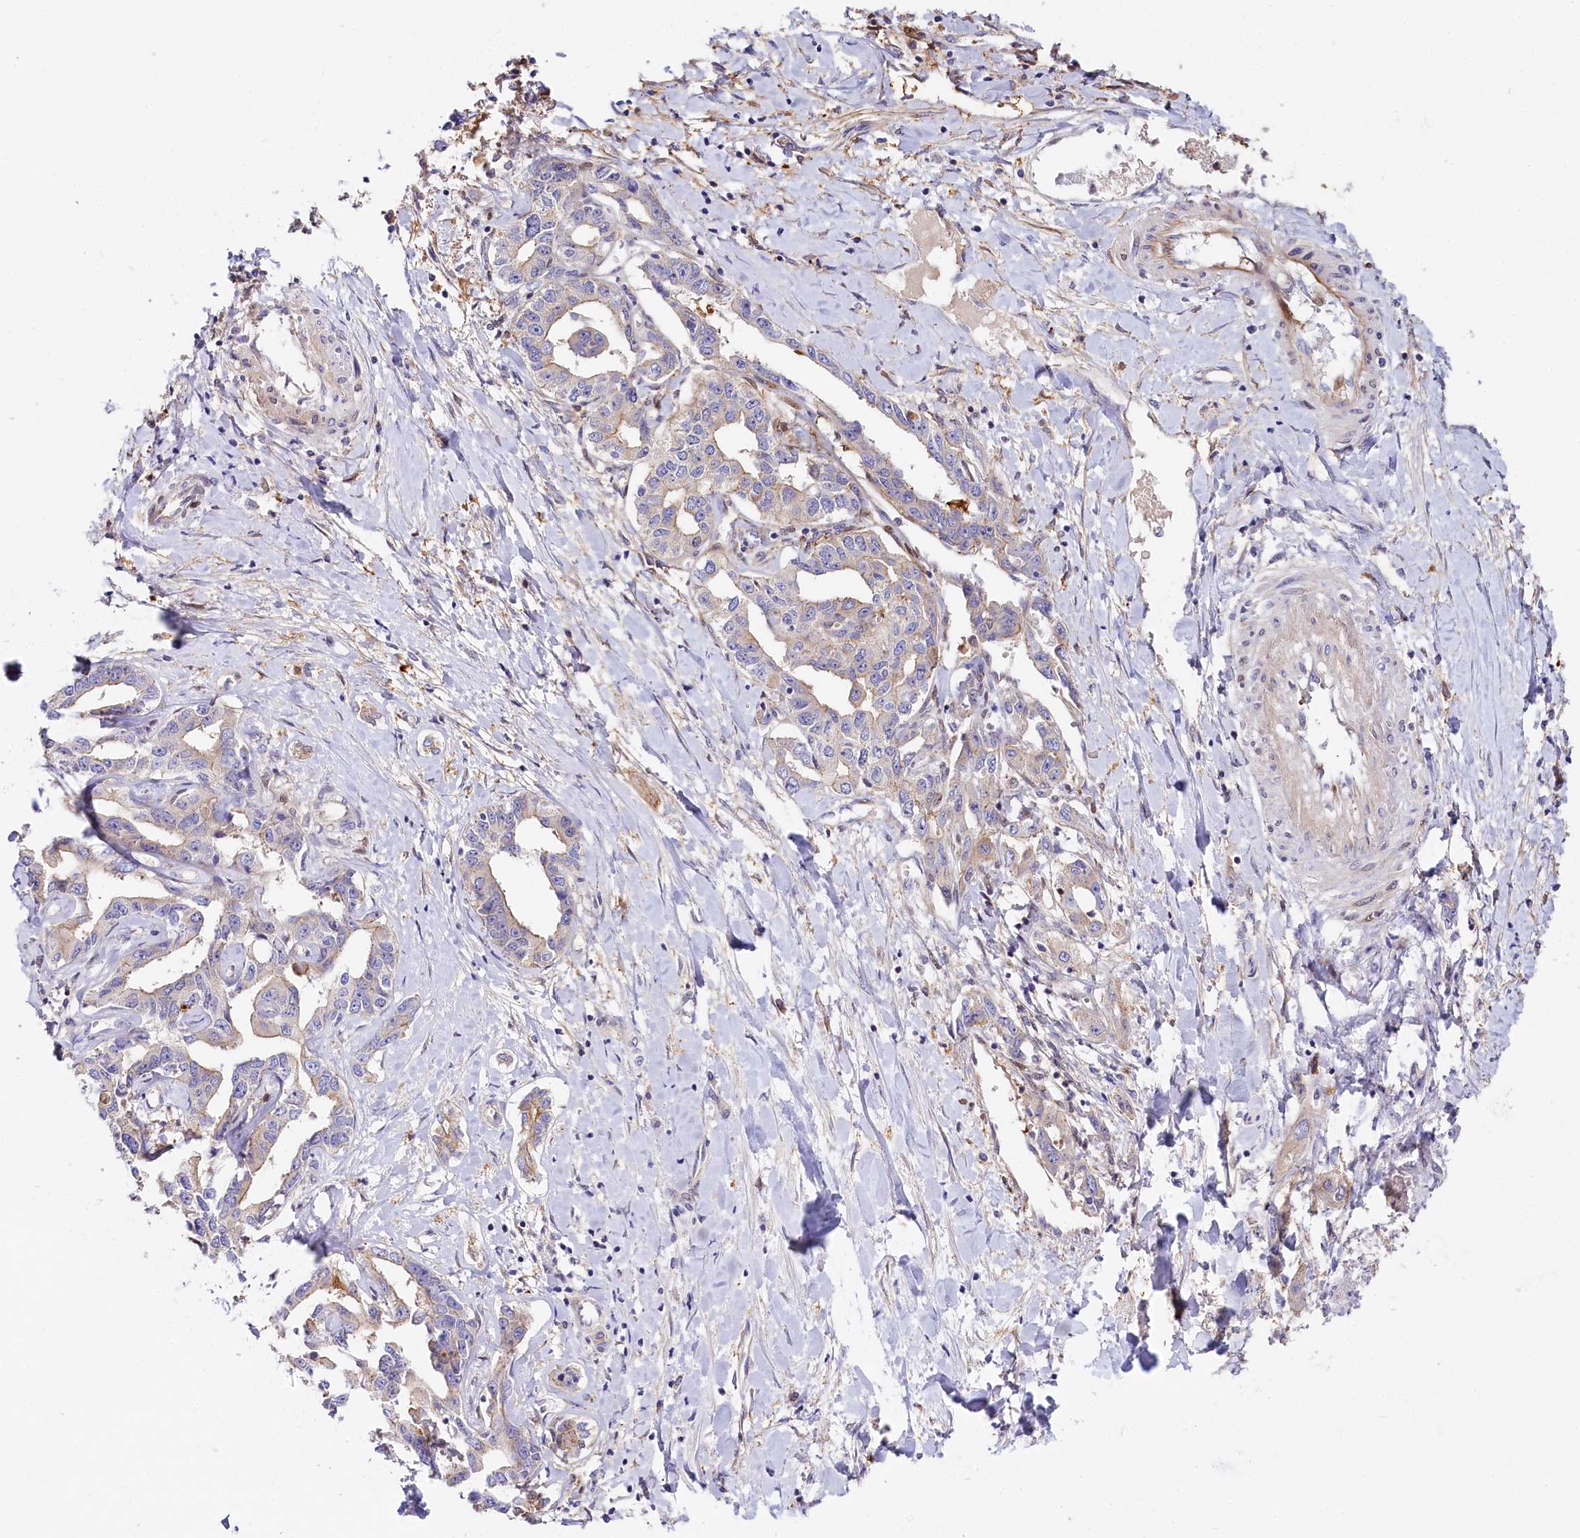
{"staining": {"intensity": "negative", "quantity": "none", "location": "none"}, "tissue": "liver cancer", "cell_type": "Tumor cells", "image_type": "cancer", "snomed": [{"axis": "morphology", "description": "Cholangiocarcinoma"}, {"axis": "topography", "description": "Liver"}], "caption": "Immunohistochemical staining of liver cancer (cholangiocarcinoma) reveals no significant positivity in tumor cells.", "gene": "KATNB1", "patient": {"sex": "male", "age": 59}}